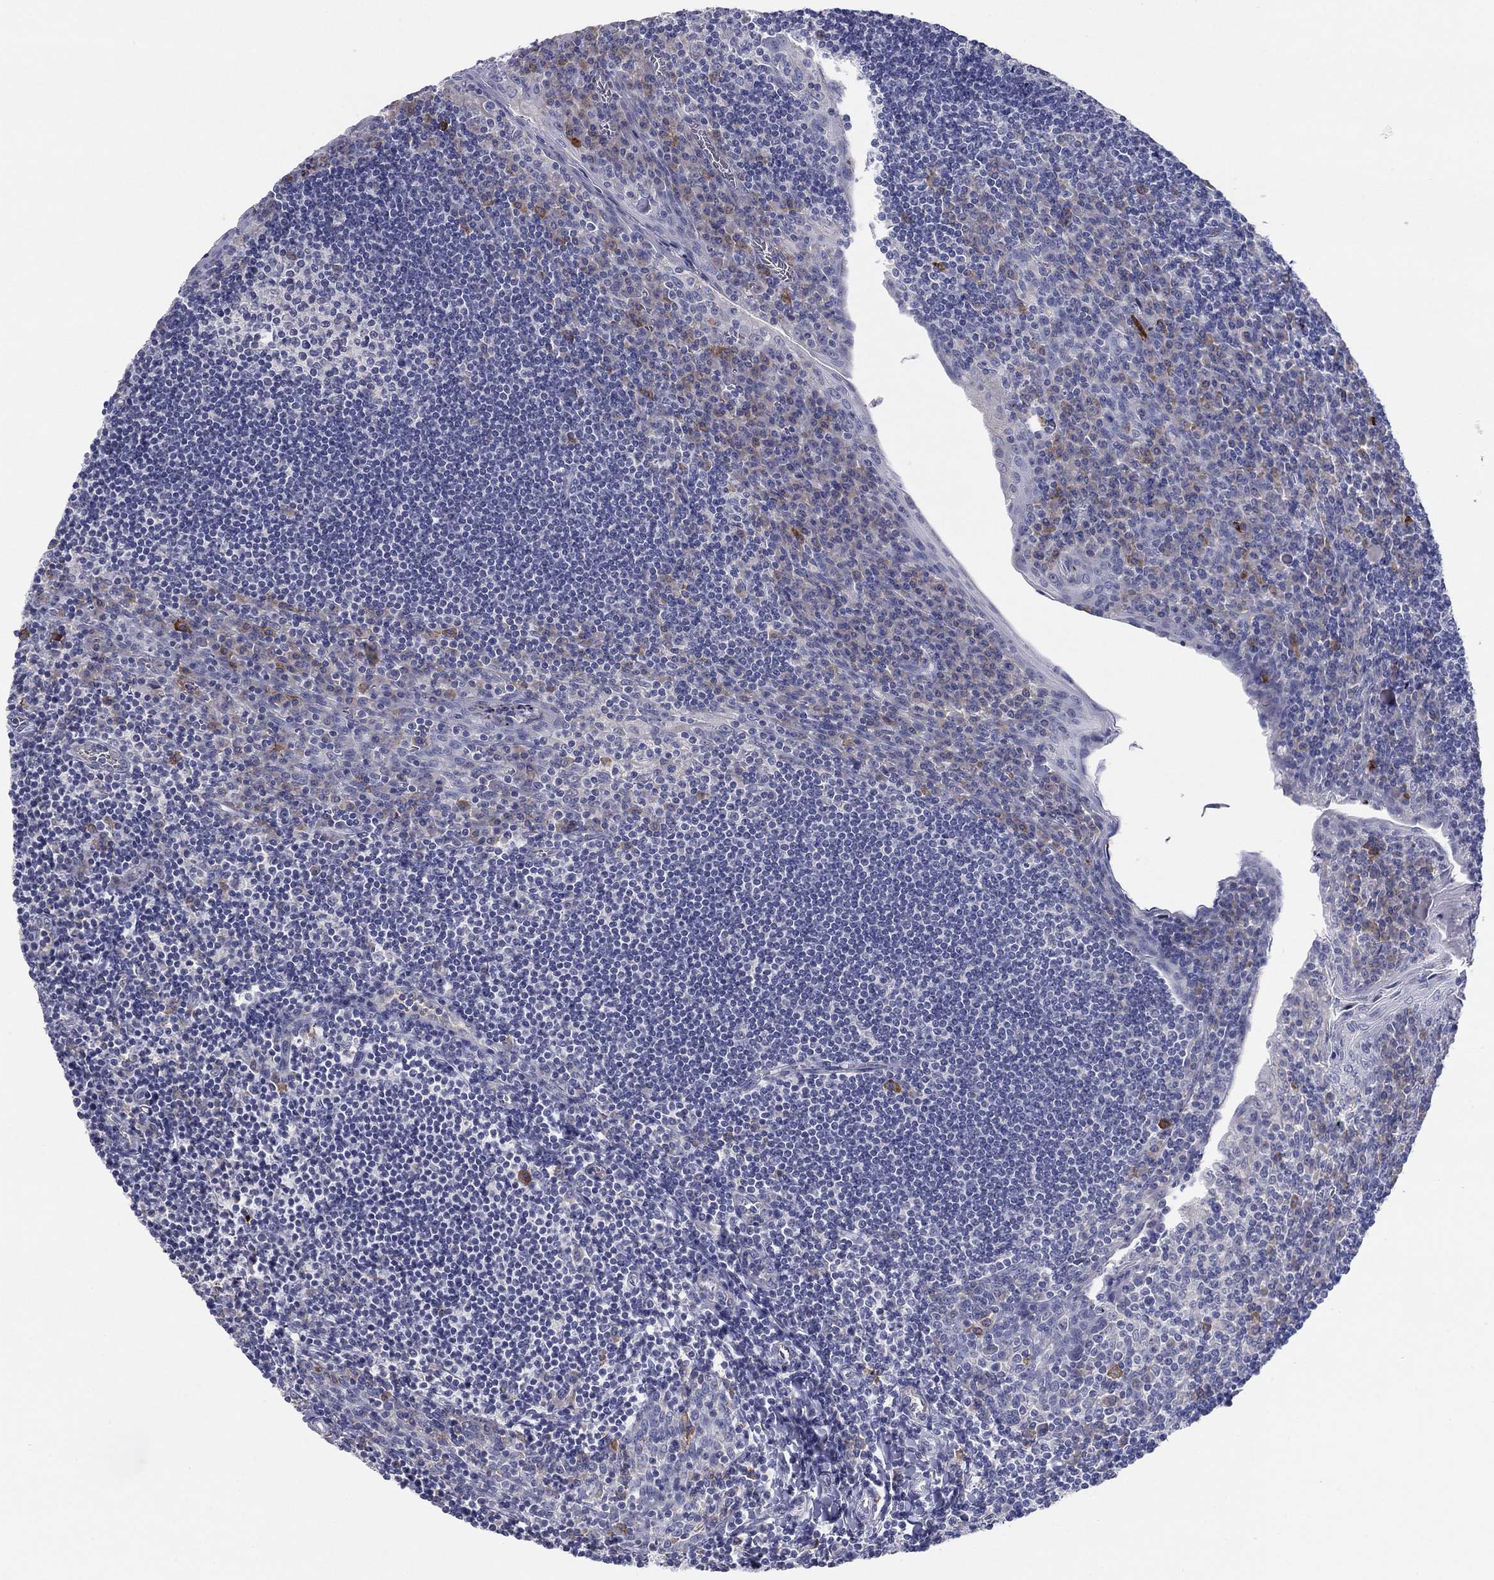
{"staining": {"intensity": "negative", "quantity": "none", "location": "none"}, "tissue": "tonsil", "cell_type": "Germinal center cells", "image_type": "normal", "snomed": [{"axis": "morphology", "description": "Normal tissue, NOS"}, {"axis": "topography", "description": "Tonsil"}], "caption": "The IHC histopathology image has no significant staining in germinal center cells of tonsil.", "gene": "GRK7", "patient": {"sex": "female", "age": 12}}